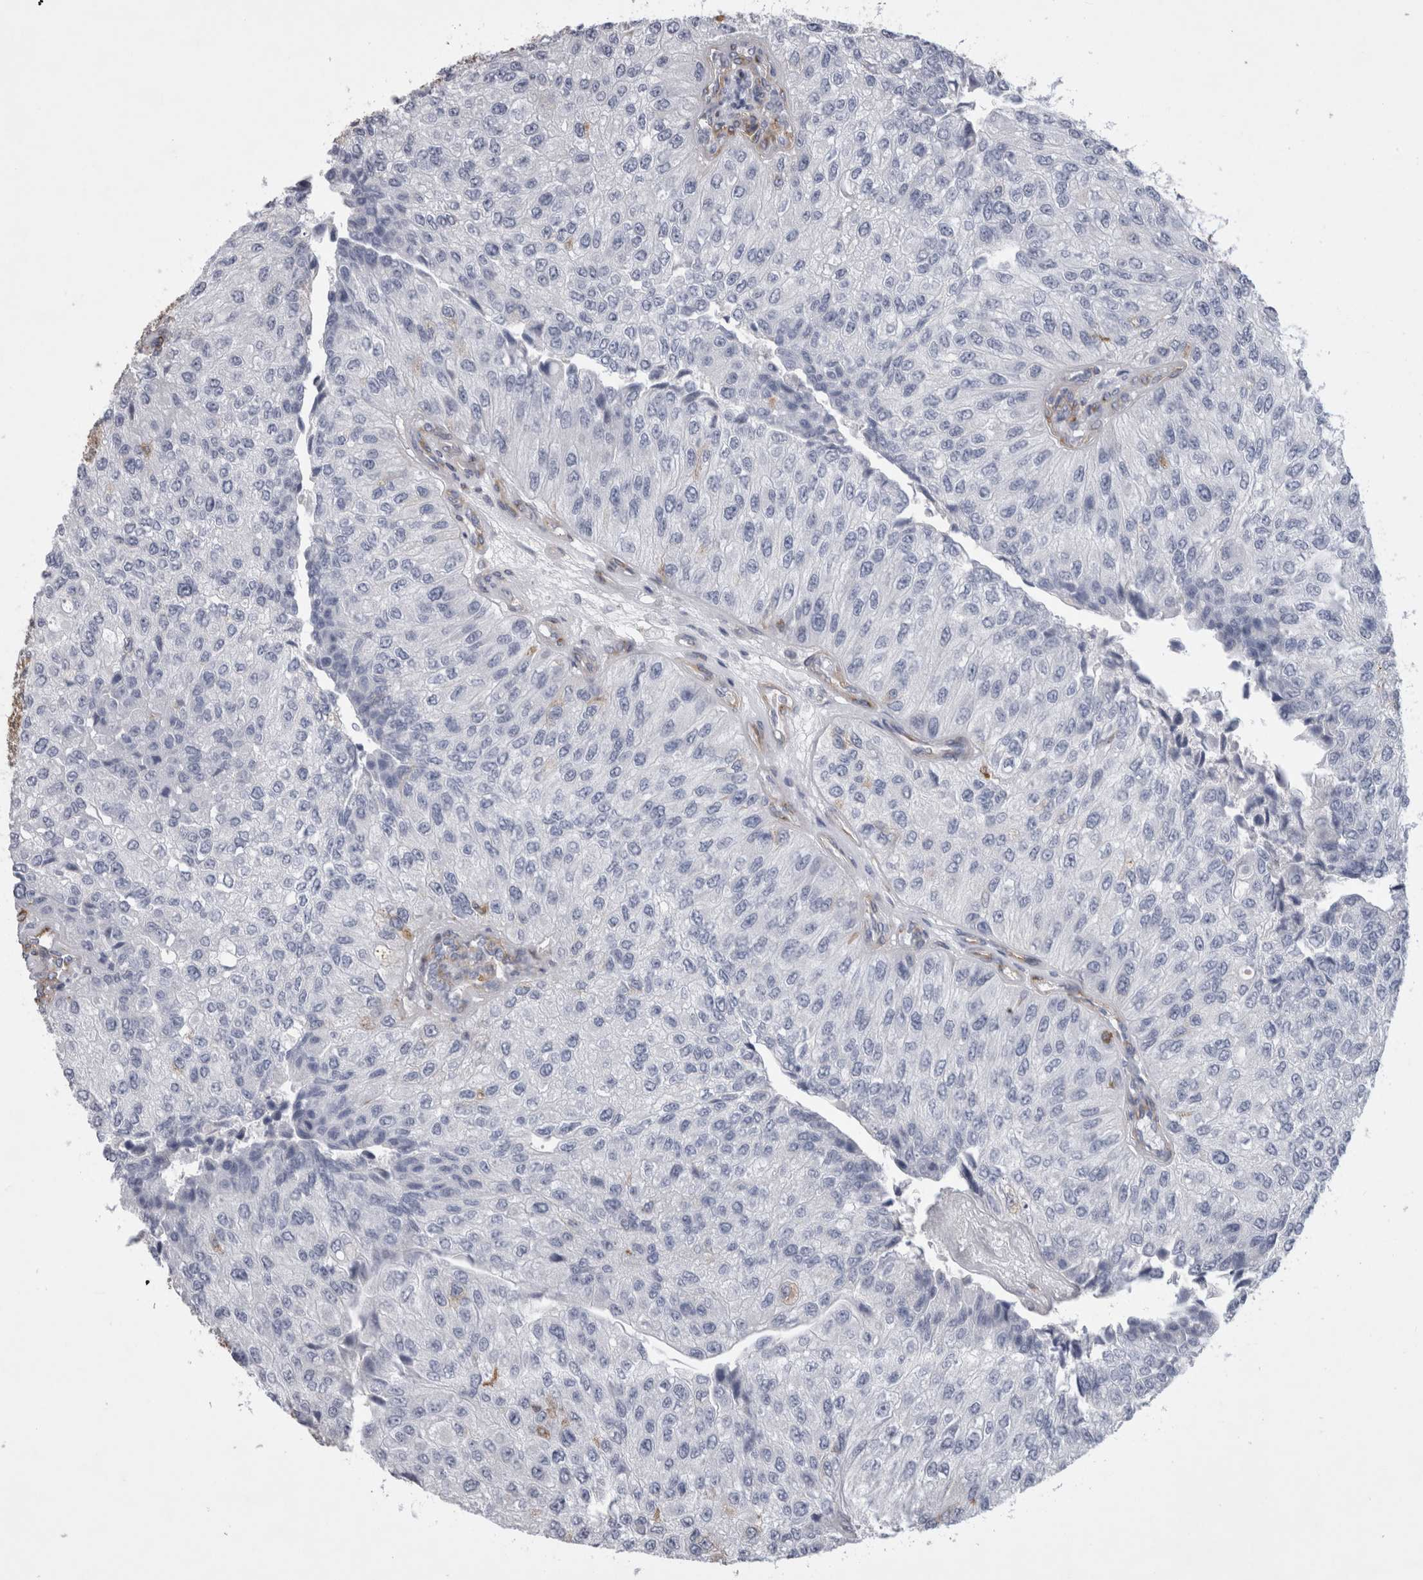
{"staining": {"intensity": "negative", "quantity": "none", "location": "none"}, "tissue": "urothelial cancer", "cell_type": "Tumor cells", "image_type": "cancer", "snomed": [{"axis": "morphology", "description": "Urothelial carcinoma, High grade"}, {"axis": "topography", "description": "Kidney"}, {"axis": "topography", "description": "Urinary bladder"}], "caption": "There is no significant positivity in tumor cells of high-grade urothelial carcinoma.", "gene": "ATXN3", "patient": {"sex": "male", "age": 77}}